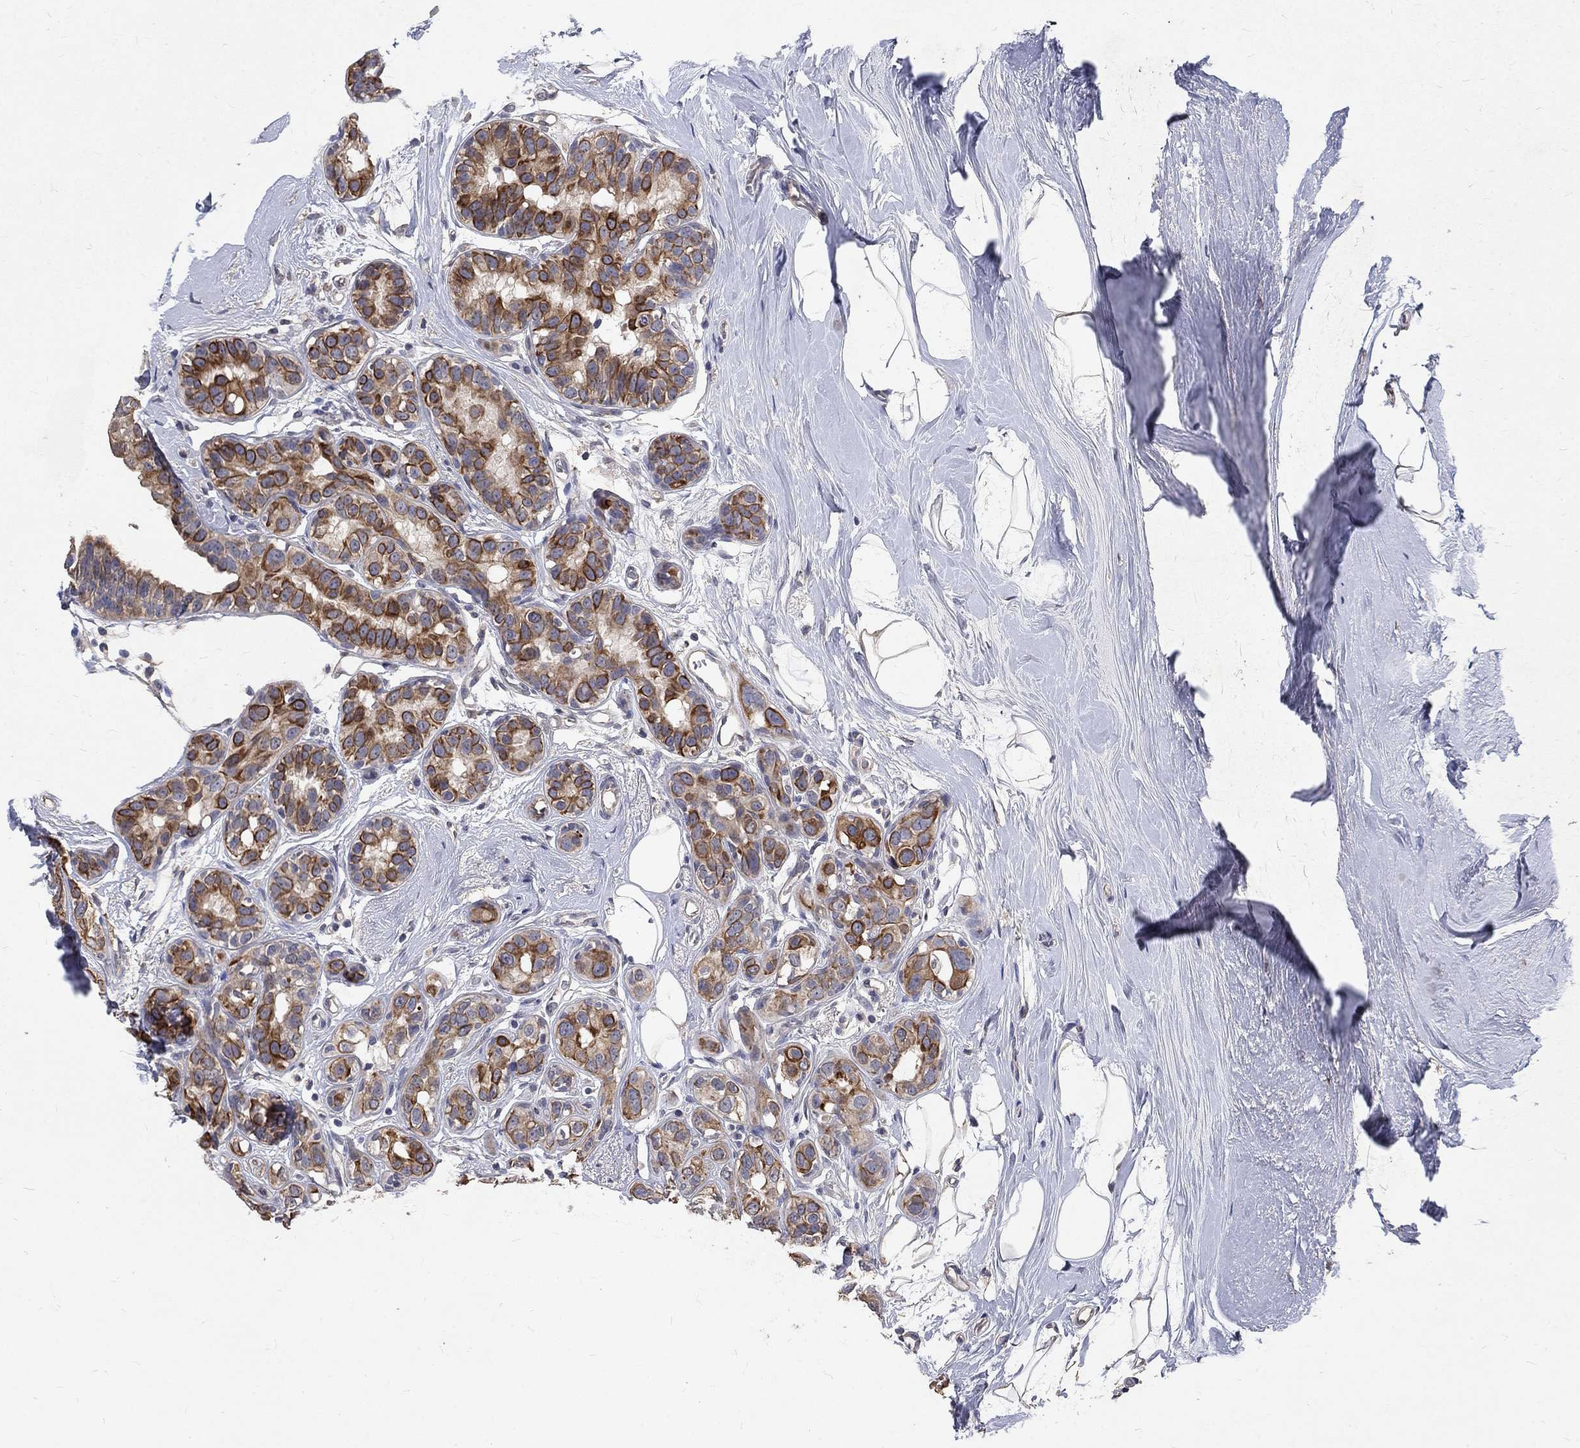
{"staining": {"intensity": "strong", "quantity": "<25%", "location": "cytoplasmic/membranous"}, "tissue": "breast cancer", "cell_type": "Tumor cells", "image_type": "cancer", "snomed": [{"axis": "morphology", "description": "Duct carcinoma"}, {"axis": "topography", "description": "Breast"}], "caption": "This is an image of immunohistochemistry (IHC) staining of invasive ductal carcinoma (breast), which shows strong positivity in the cytoplasmic/membranous of tumor cells.", "gene": "CHST5", "patient": {"sex": "female", "age": 55}}